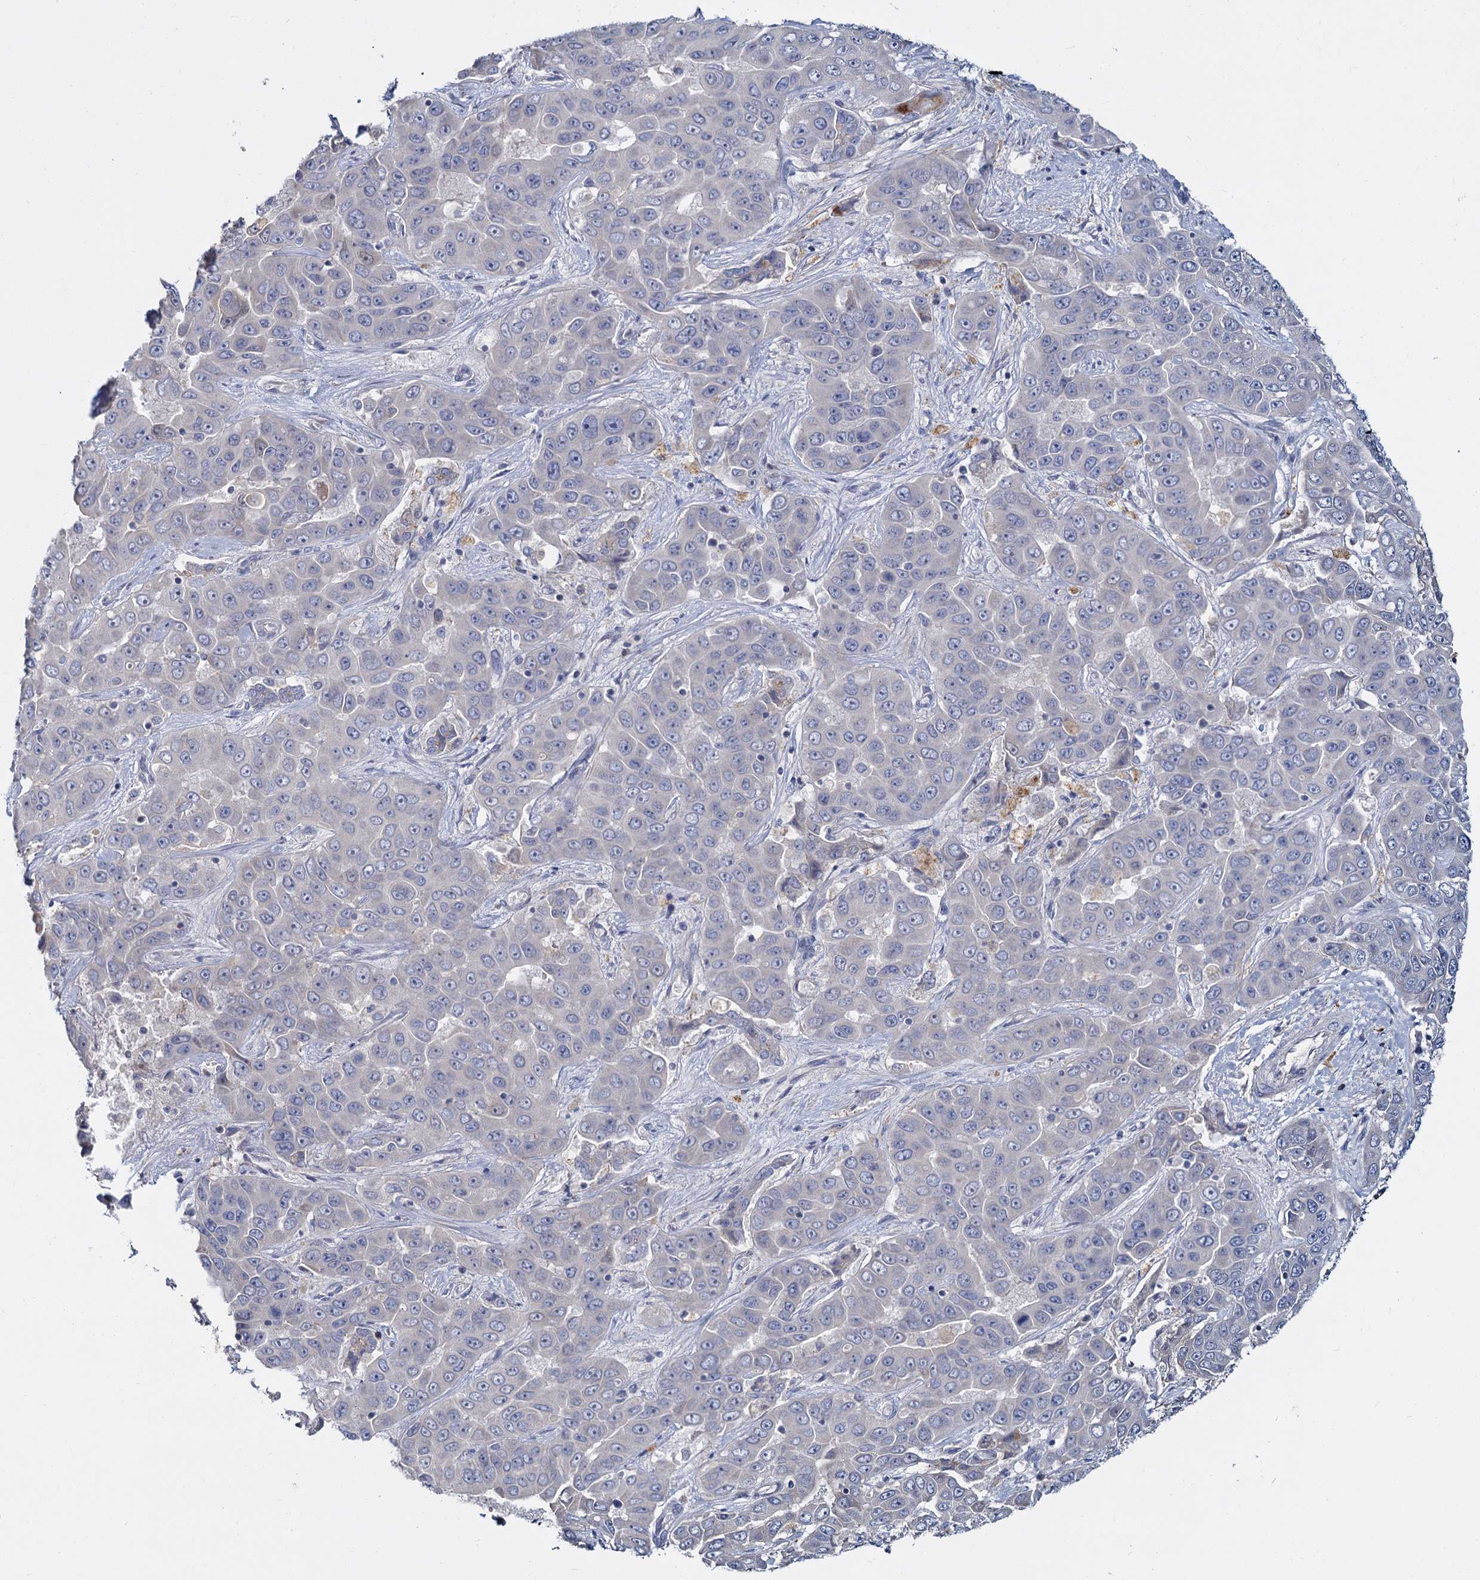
{"staining": {"intensity": "negative", "quantity": "none", "location": "none"}, "tissue": "liver cancer", "cell_type": "Tumor cells", "image_type": "cancer", "snomed": [{"axis": "morphology", "description": "Cholangiocarcinoma"}, {"axis": "topography", "description": "Liver"}], "caption": "Immunohistochemistry (IHC) image of neoplastic tissue: human liver cancer stained with DAB displays no significant protein staining in tumor cells.", "gene": "ACSM3", "patient": {"sex": "female", "age": 52}}